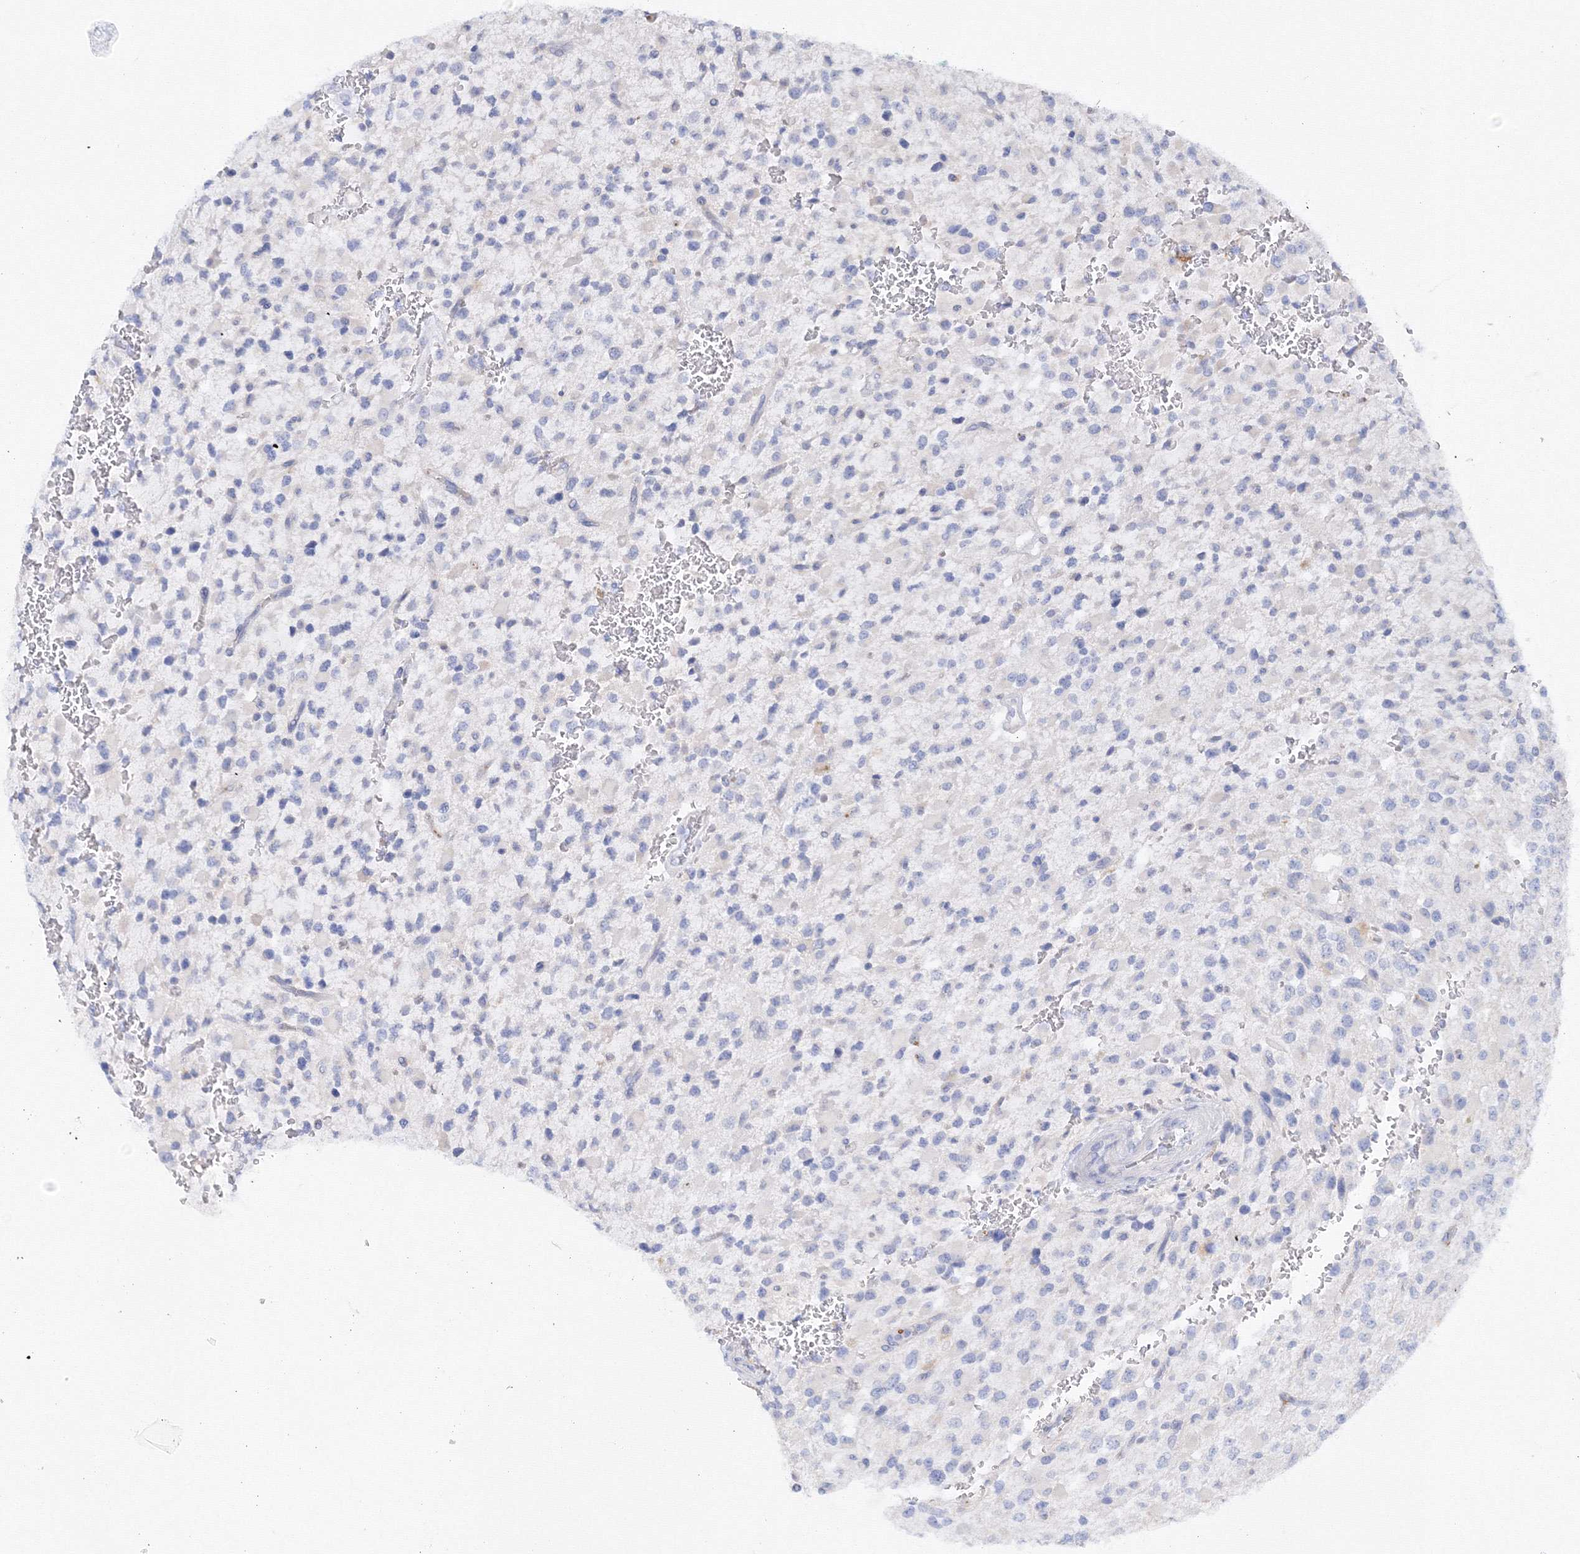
{"staining": {"intensity": "negative", "quantity": "none", "location": "none"}, "tissue": "glioma", "cell_type": "Tumor cells", "image_type": "cancer", "snomed": [{"axis": "morphology", "description": "Glioma, malignant, High grade"}, {"axis": "topography", "description": "Brain"}], "caption": "DAB immunohistochemical staining of glioma displays no significant positivity in tumor cells. The staining is performed using DAB brown chromogen with nuclei counter-stained in using hematoxylin.", "gene": "TAMM41", "patient": {"sex": "male", "age": 34}}